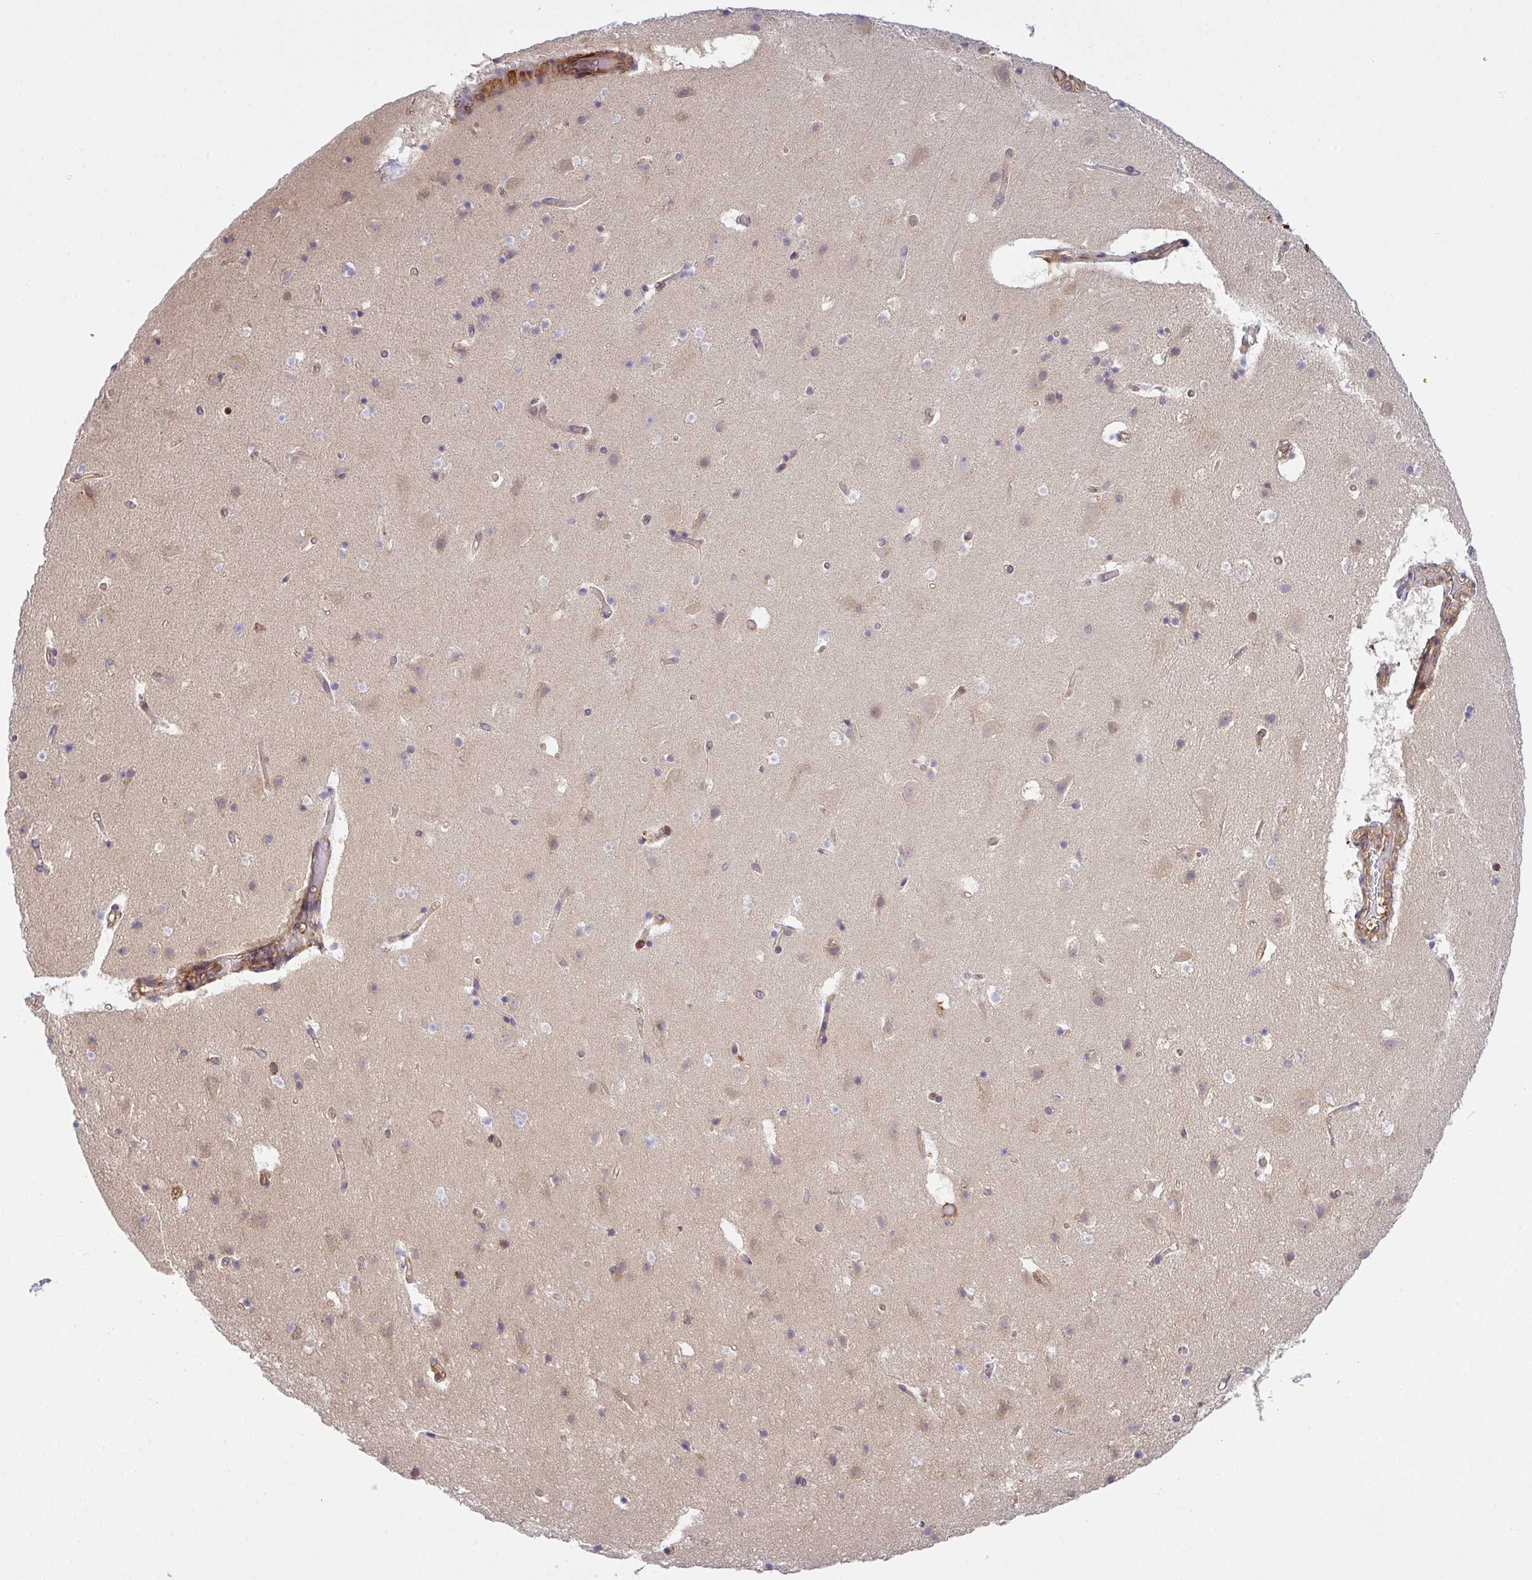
{"staining": {"intensity": "weak", "quantity": ">75%", "location": "cytoplasmic/membranous"}, "tissue": "cerebral cortex", "cell_type": "Endothelial cells", "image_type": "normal", "snomed": [{"axis": "morphology", "description": "Normal tissue, NOS"}, {"axis": "topography", "description": "Cerebral cortex"}], "caption": "Endothelial cells display weak cytoplasmic/membranous positivity in approximately >75% of cells in normal cerebral cortex.", "gene": "TMEM229A", "patient": {"sex": "female", "age": 42}}